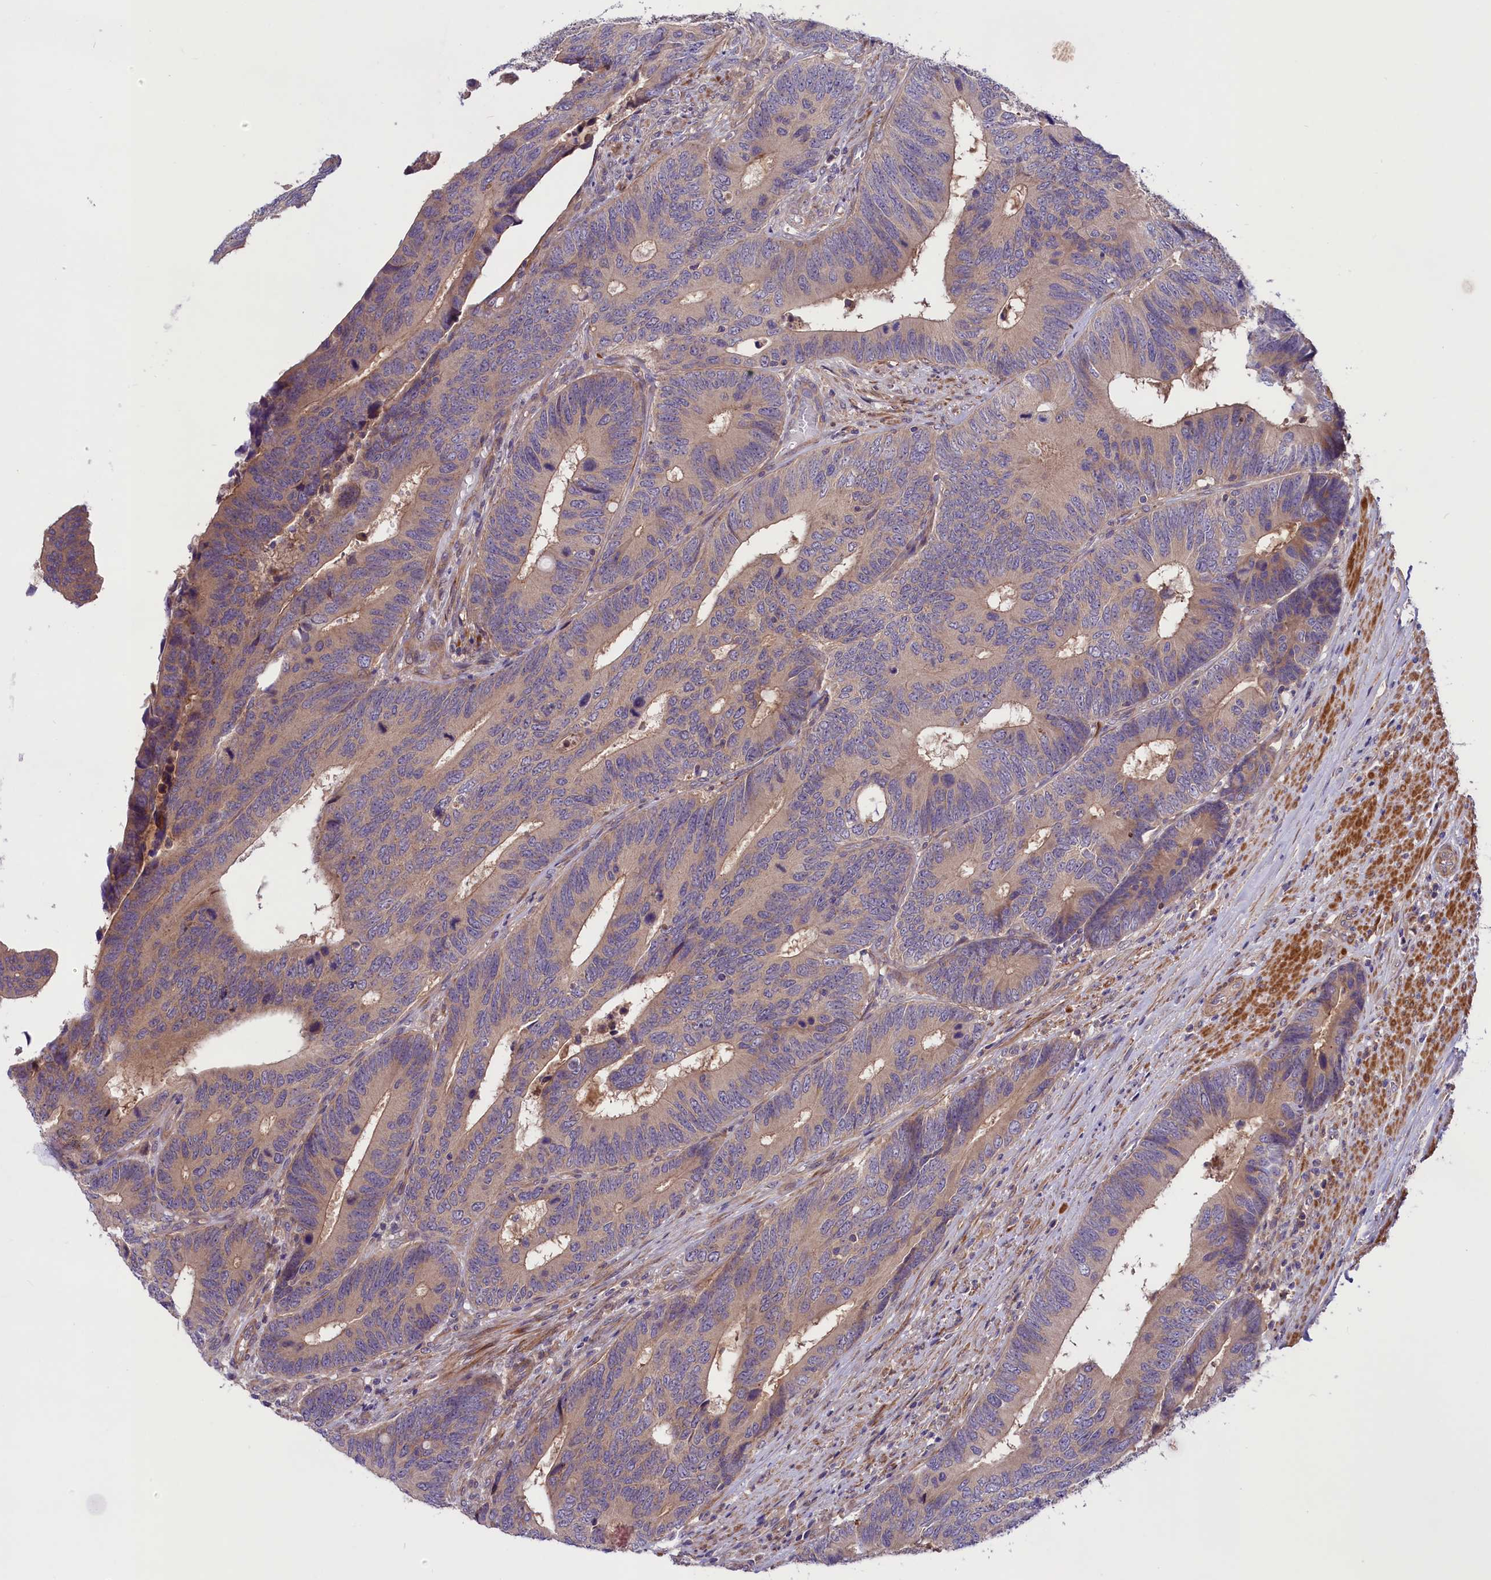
{"staining": {"intensity": "weak", "quantity": "<25%", "location": "cytoplasmic/membranous"}, "tissue": "colorectal cancer", "cell_type": "Tumor cells", "image_type": "cancer", "snomed": [{"axis": "morphology", "description": "Adenocarcinoma, NOS"}, {"axis": "topography", "description": "Colon"}], "caption": "A micrograph of adenocarcinoma (colorectal) stained for a protein shows no brown staining in tumor cells.", "gene": "COG8", "patient": {"sex": "male", "age": 87}}